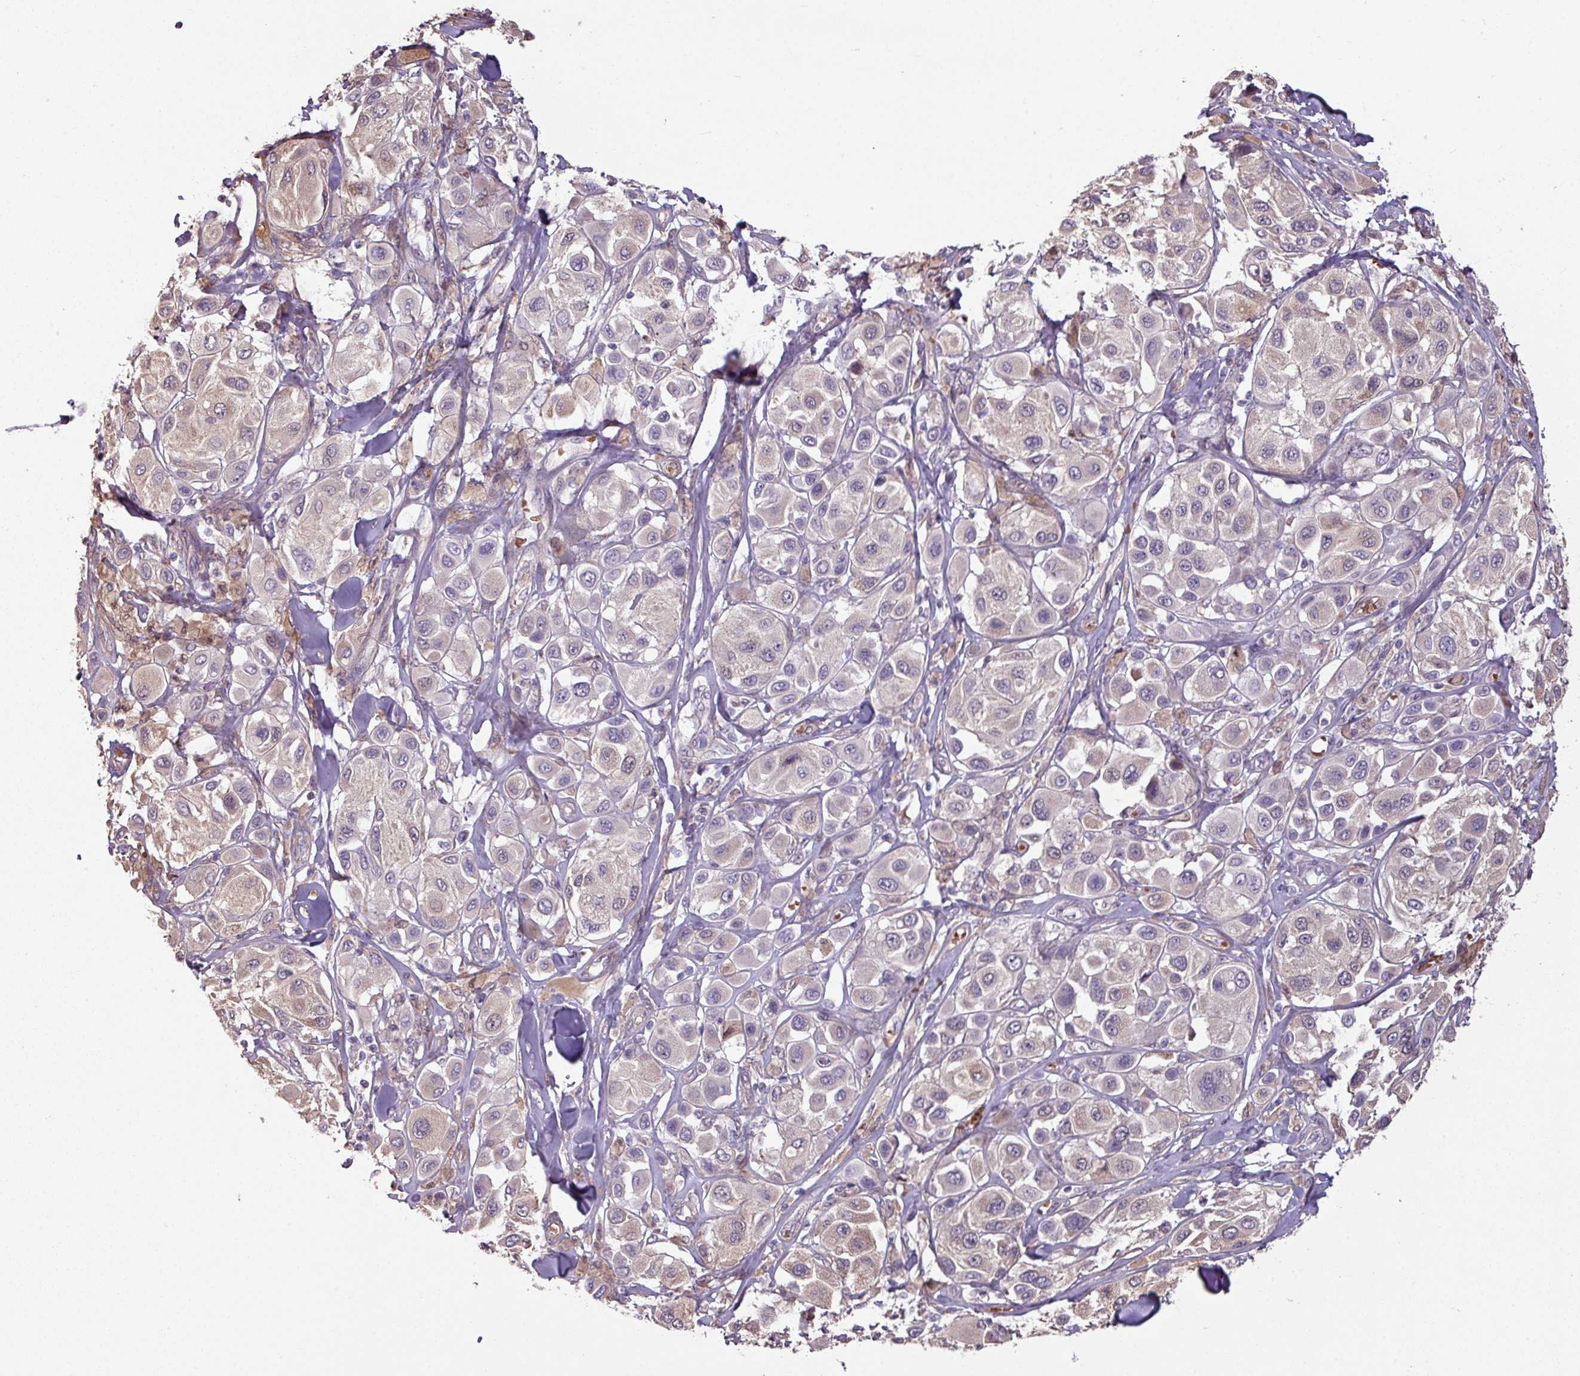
{"staining": {"intensity": "negative", "quantity": "none", "location": "none"}, "tissue": "melanoma", "cell_type": "Tumor cells", "image_type": "cancer", "snomed": [{"axis": "morphology", "description": "Malignant melanoma, Metastatic site"}, {"axis": "topography", "description": "Skin"}], "caption": "High magnification brightfield microscopy of malignant melanoma (metastatic site) stained with DAB (3,3'-diaminobenzidine) (brown) and counterstained with hematoxylin (blue): tumor cells show no significant positivity.", "gene": "NHSL2", "patient": {"sex": "male", "age": 41}}